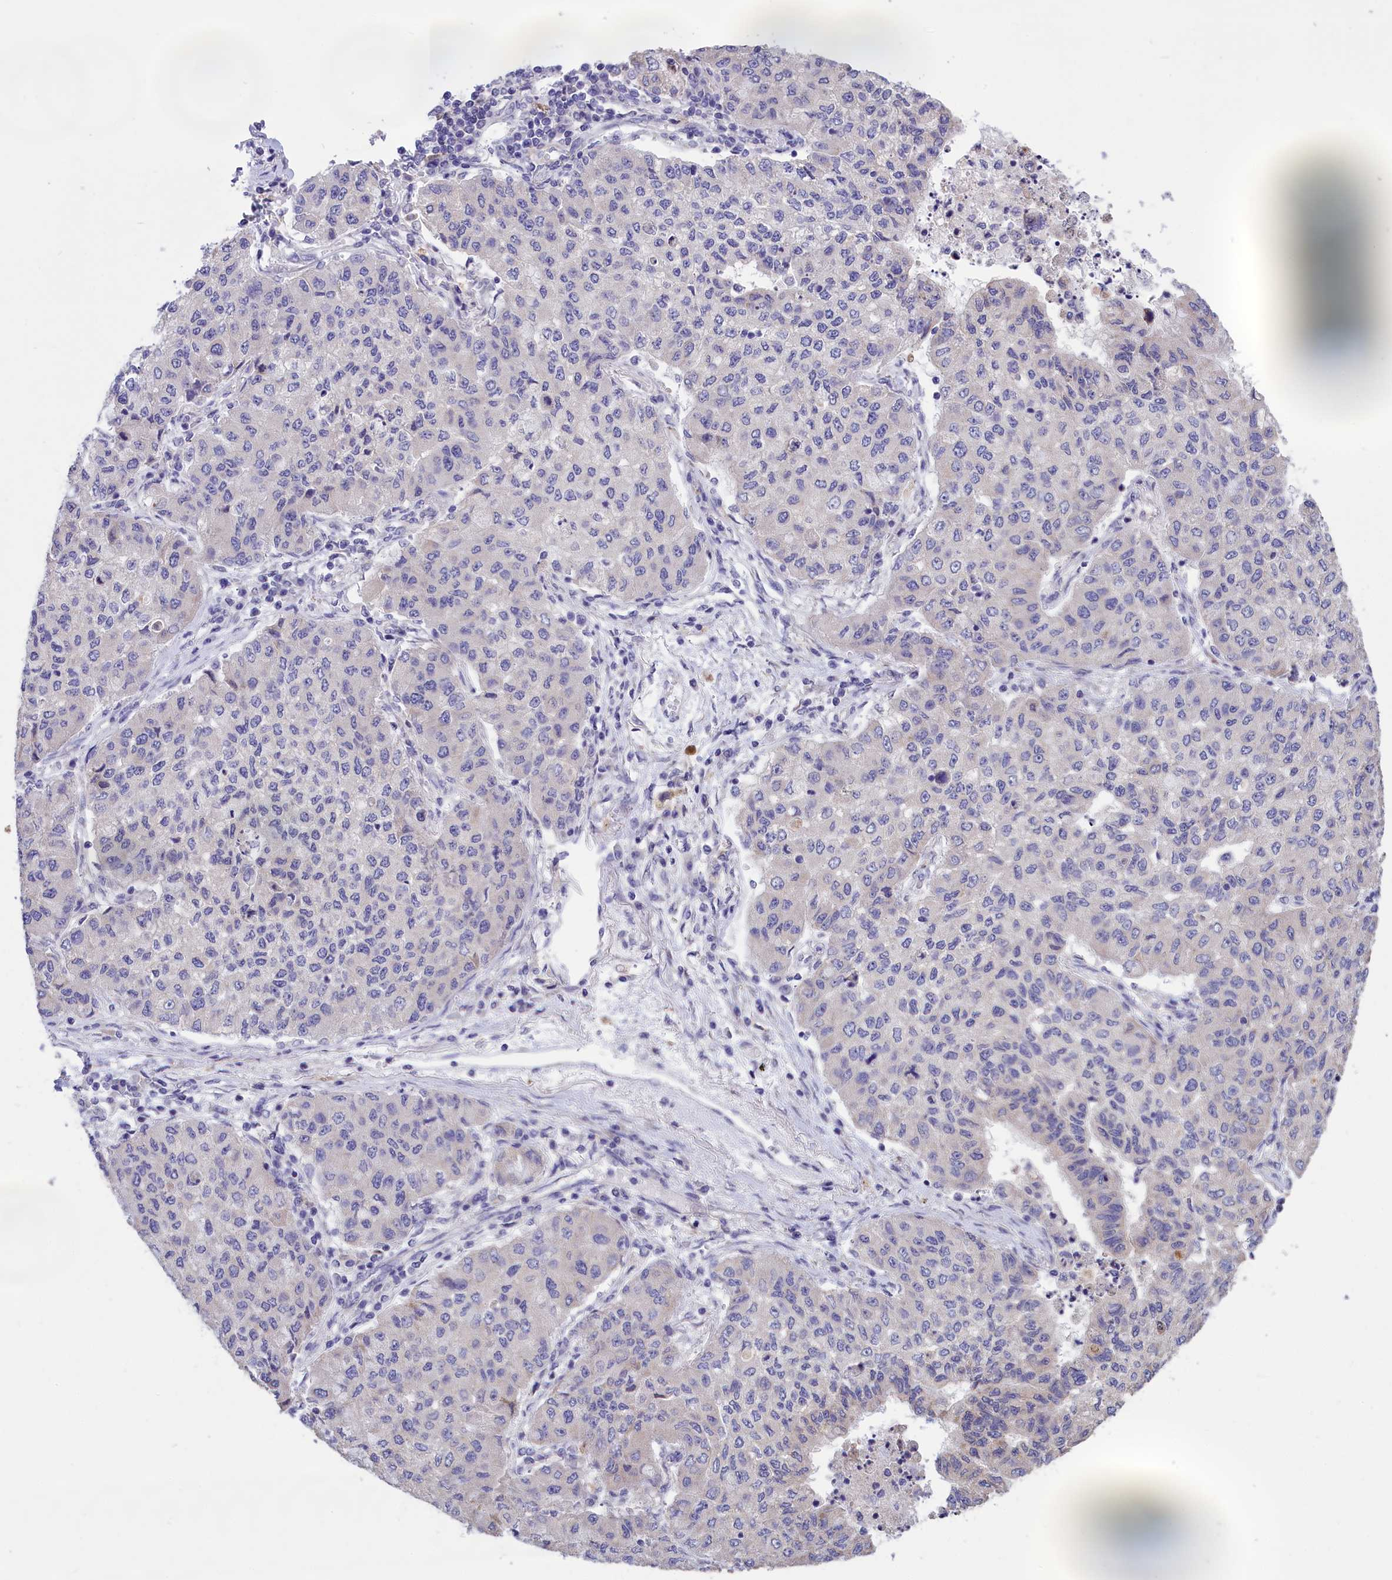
{"staining": {"intensity": "negative", "quantity": "none", "location": "none"}, "tissue": "lung cancer", "cell_type": "Tumor cells", "image_type": "cancer", "snomed": [{"axis": "morphology", "description": "Squamous cell carcinoma, NOS"}, {"axis": "topography", "description": "Lung"}], "caption": "A high-resolution photomicrograph shows IHC staining of lung cancer, which shows no significant expression in tumor cells. (DAB immunohistochemistry, high magnification).", "gene": "CYP2U1", "patient": {"sex": "male", "age": 74}}